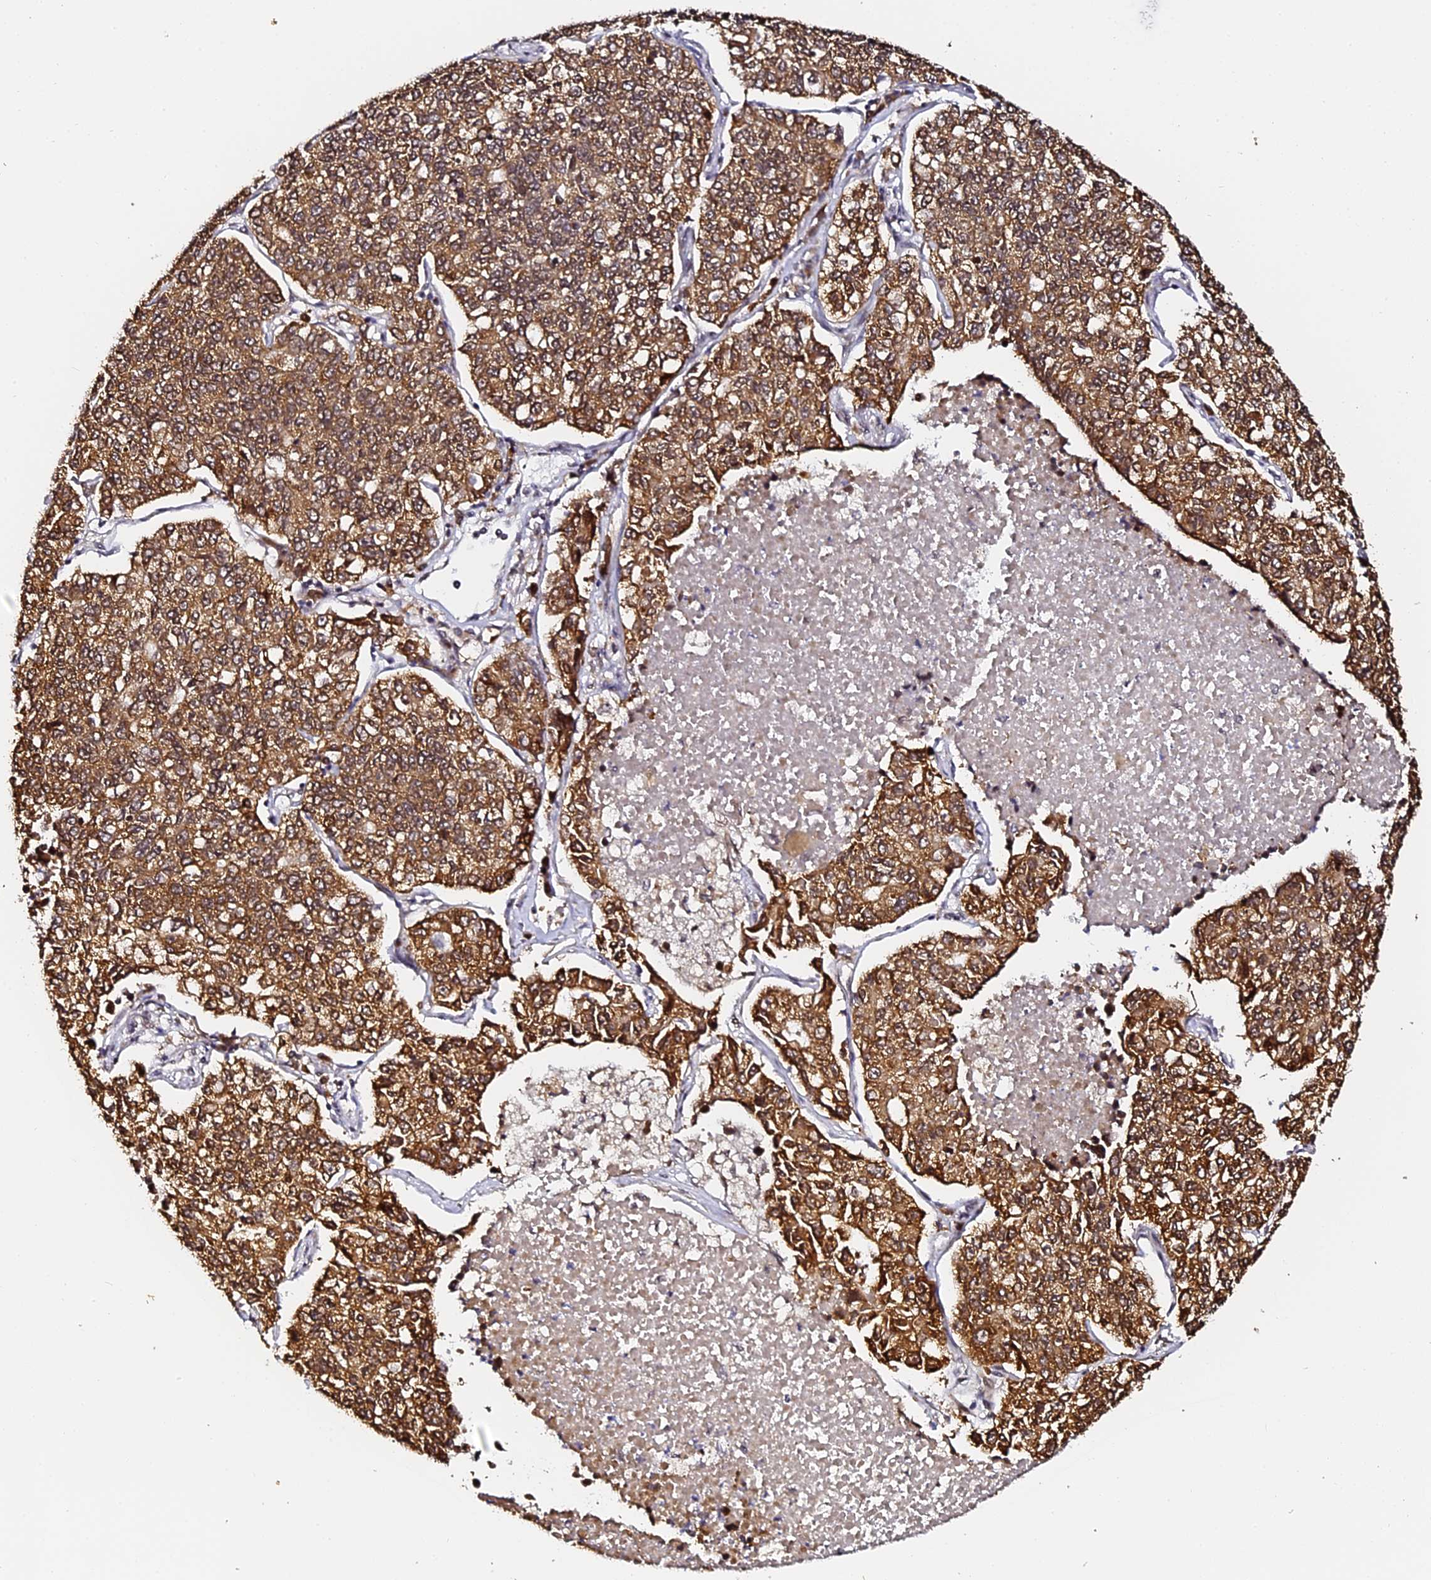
{"staining": {"intensity": "moderate", "quantity": ">75%", "location": "cytoplasmic/membranous,nuclear"}, "tissue": "lung cancer", "cell_type": "Tumor cells", "image_type": "cancer", "snomed": [{"axis": "morphology", "description": "Adenocarcinoma, NOS"}, {"axis": "topography", "description": "Lung"}], "caption": "The immunohistochemical stain highlights moderate cytoplasmic/membranous and nuclear expression in tumor cells of adenocarcinoma (lung) tissue. (Brightfield microscopy of DAB IHC at high magnification).", "gene": "MCRS1", "patient": {"sex": "male", "age": 49}}